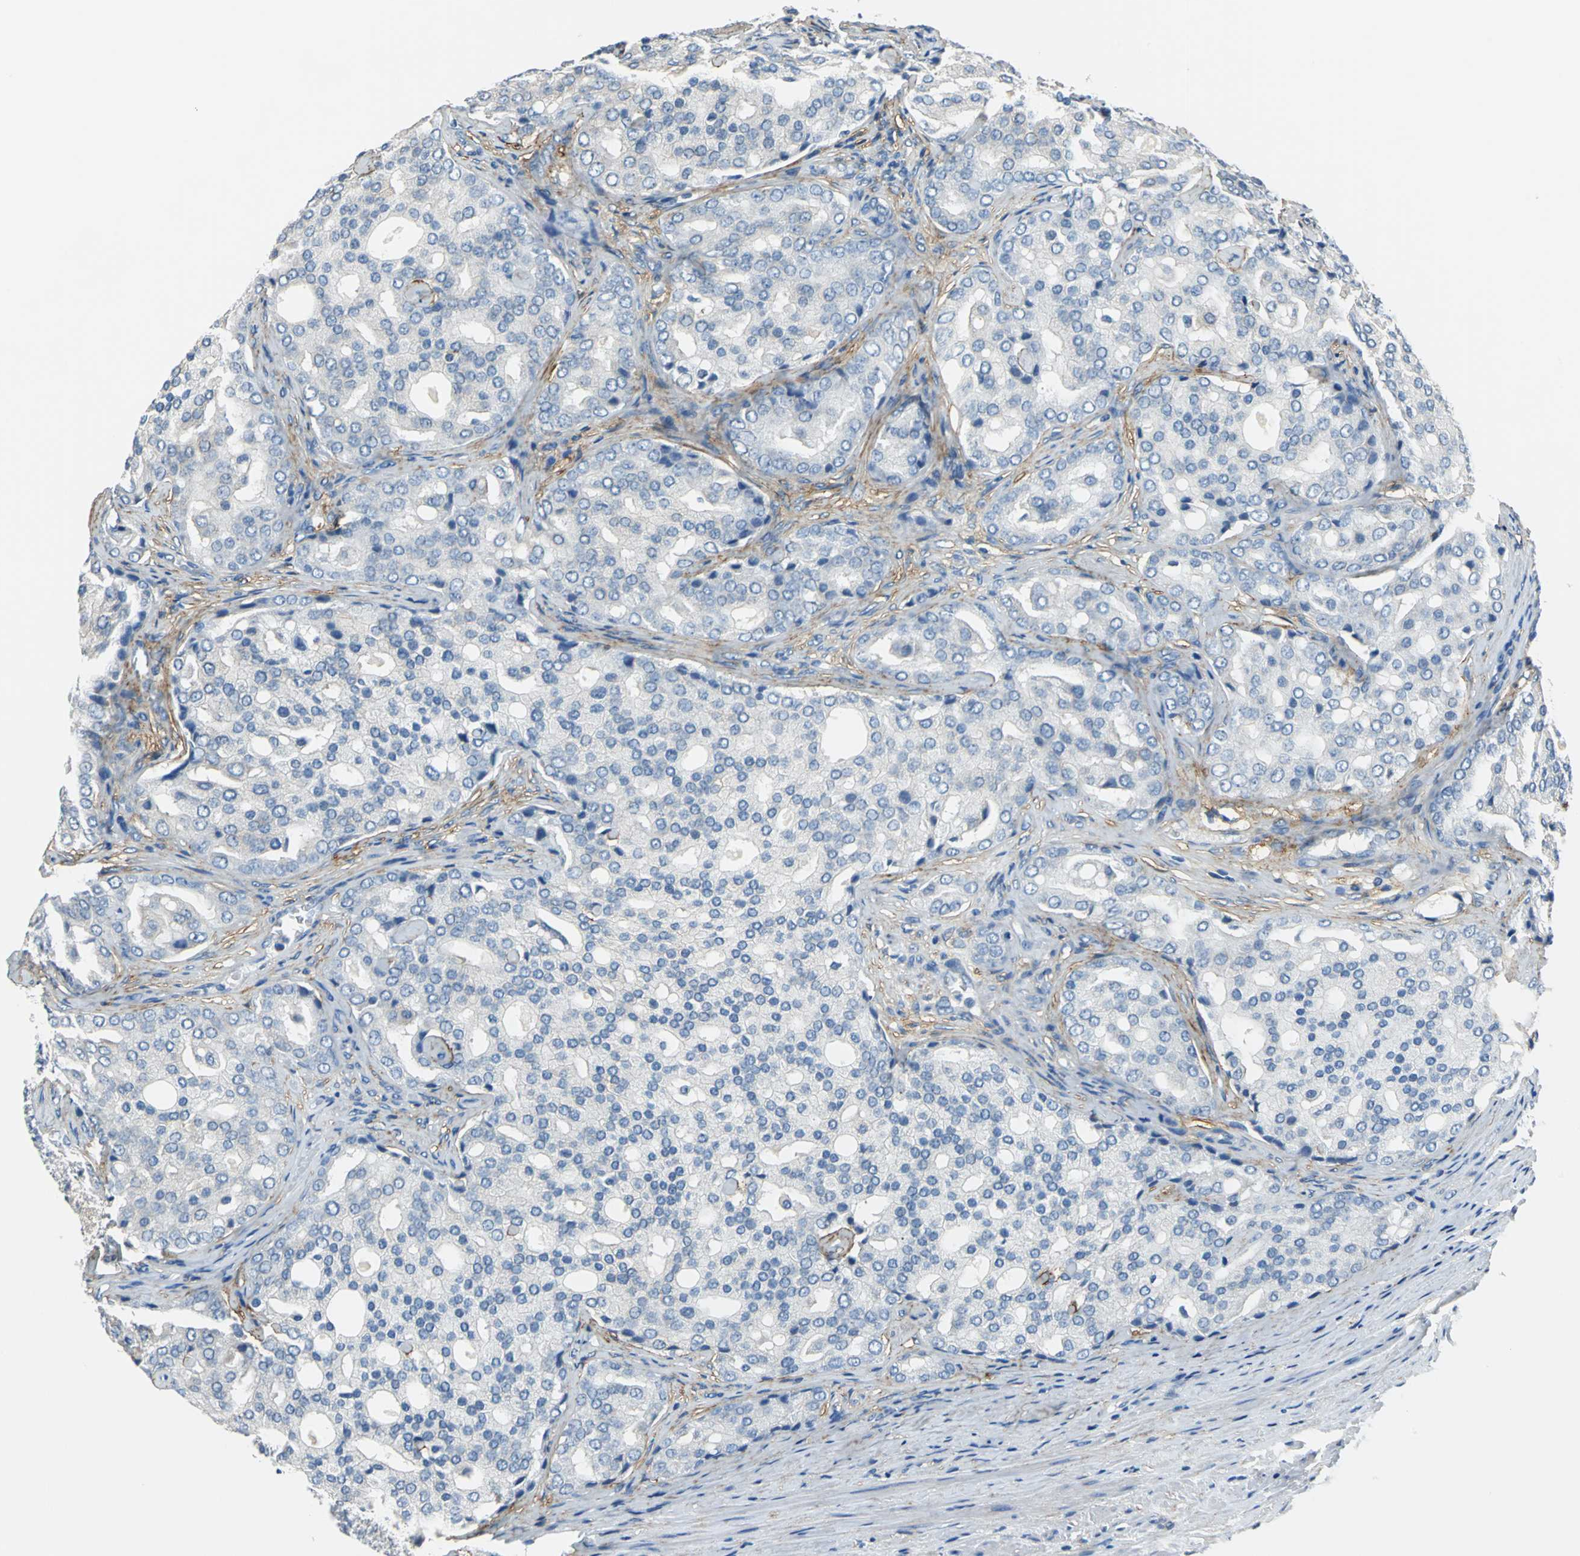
{"staining": {"intensity": "negative", "quantity": "none", "location": "none"}, "tissue": "prostate cancer", "cell_type": "Tumor cells", "image_type": "cancer", "snomed": [{"axis": "morphology", "description": "Adenocarcinoma, High grade"}, {"axis": "topography", "description": "Prostate"}], "caption": "IHC of prostate high-grade adenocarcinoma shows no staining in tumor cells.", "gene": "AKAP12", "patient": {"sex": "male", "age": 64}}